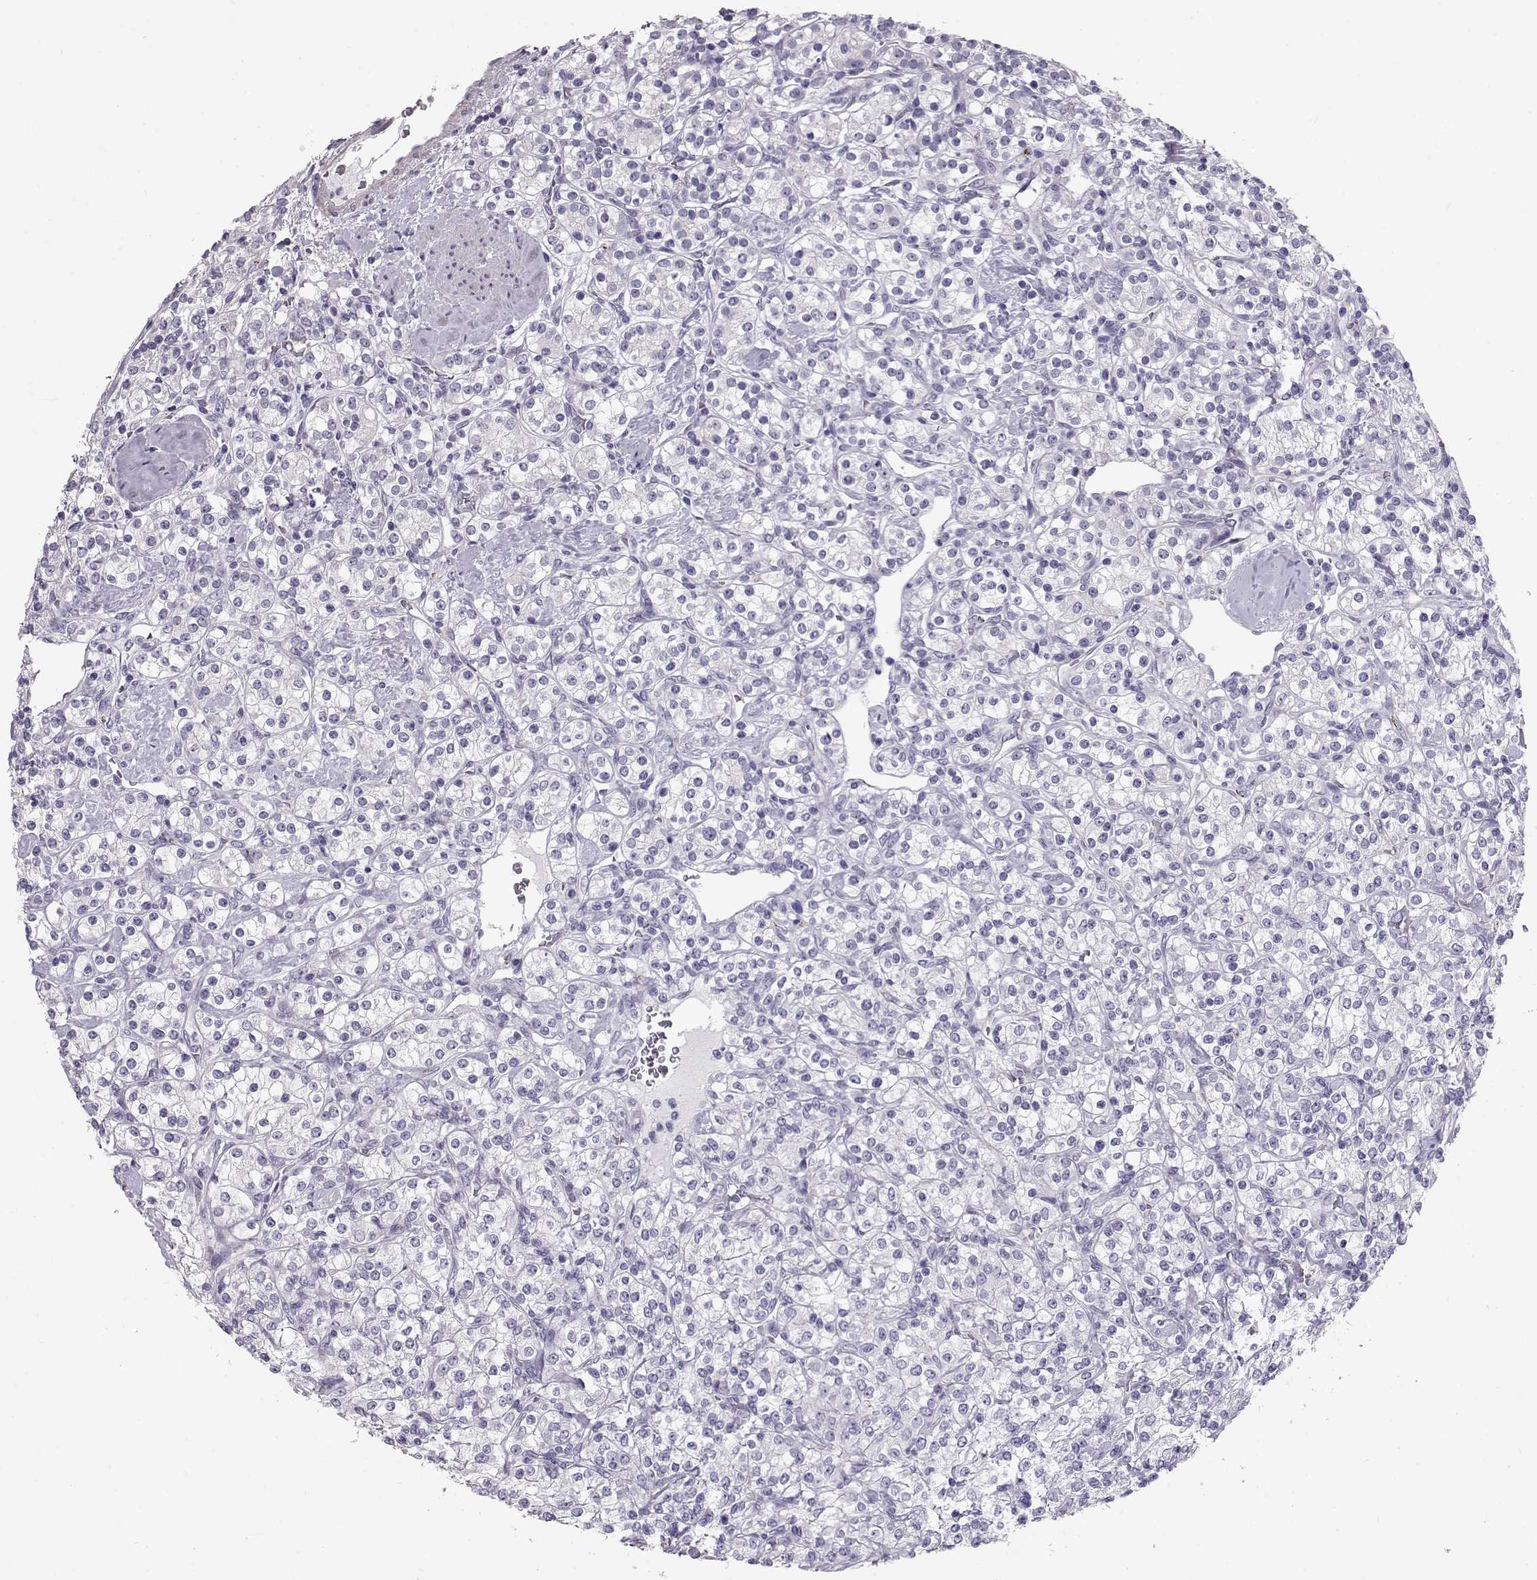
{"staining": {"intensity": "negative", "quantity": "none", "location": "none"}, "tissue": "renal cancer", "cell_type": "Tumor cells", "image_type": "cancer", "snomed": [{"axis": "morphology", "description": "Adenocarcinoma, NOS"}, {"axis": "topography", "description": "Kidney"}], "caption": "High magnification brightfield microscopy of renal cancer stained with DAB (3,3'-diaminobenzidine) (brown) and counterstained with hematoxylin (blue): tumor cells show no significant positivity. (DAB immunohistochemistry (IHC) with hematoxylin counter stain).", "gene": "RD3", "patient": {"sex": "male", "age": 77}}